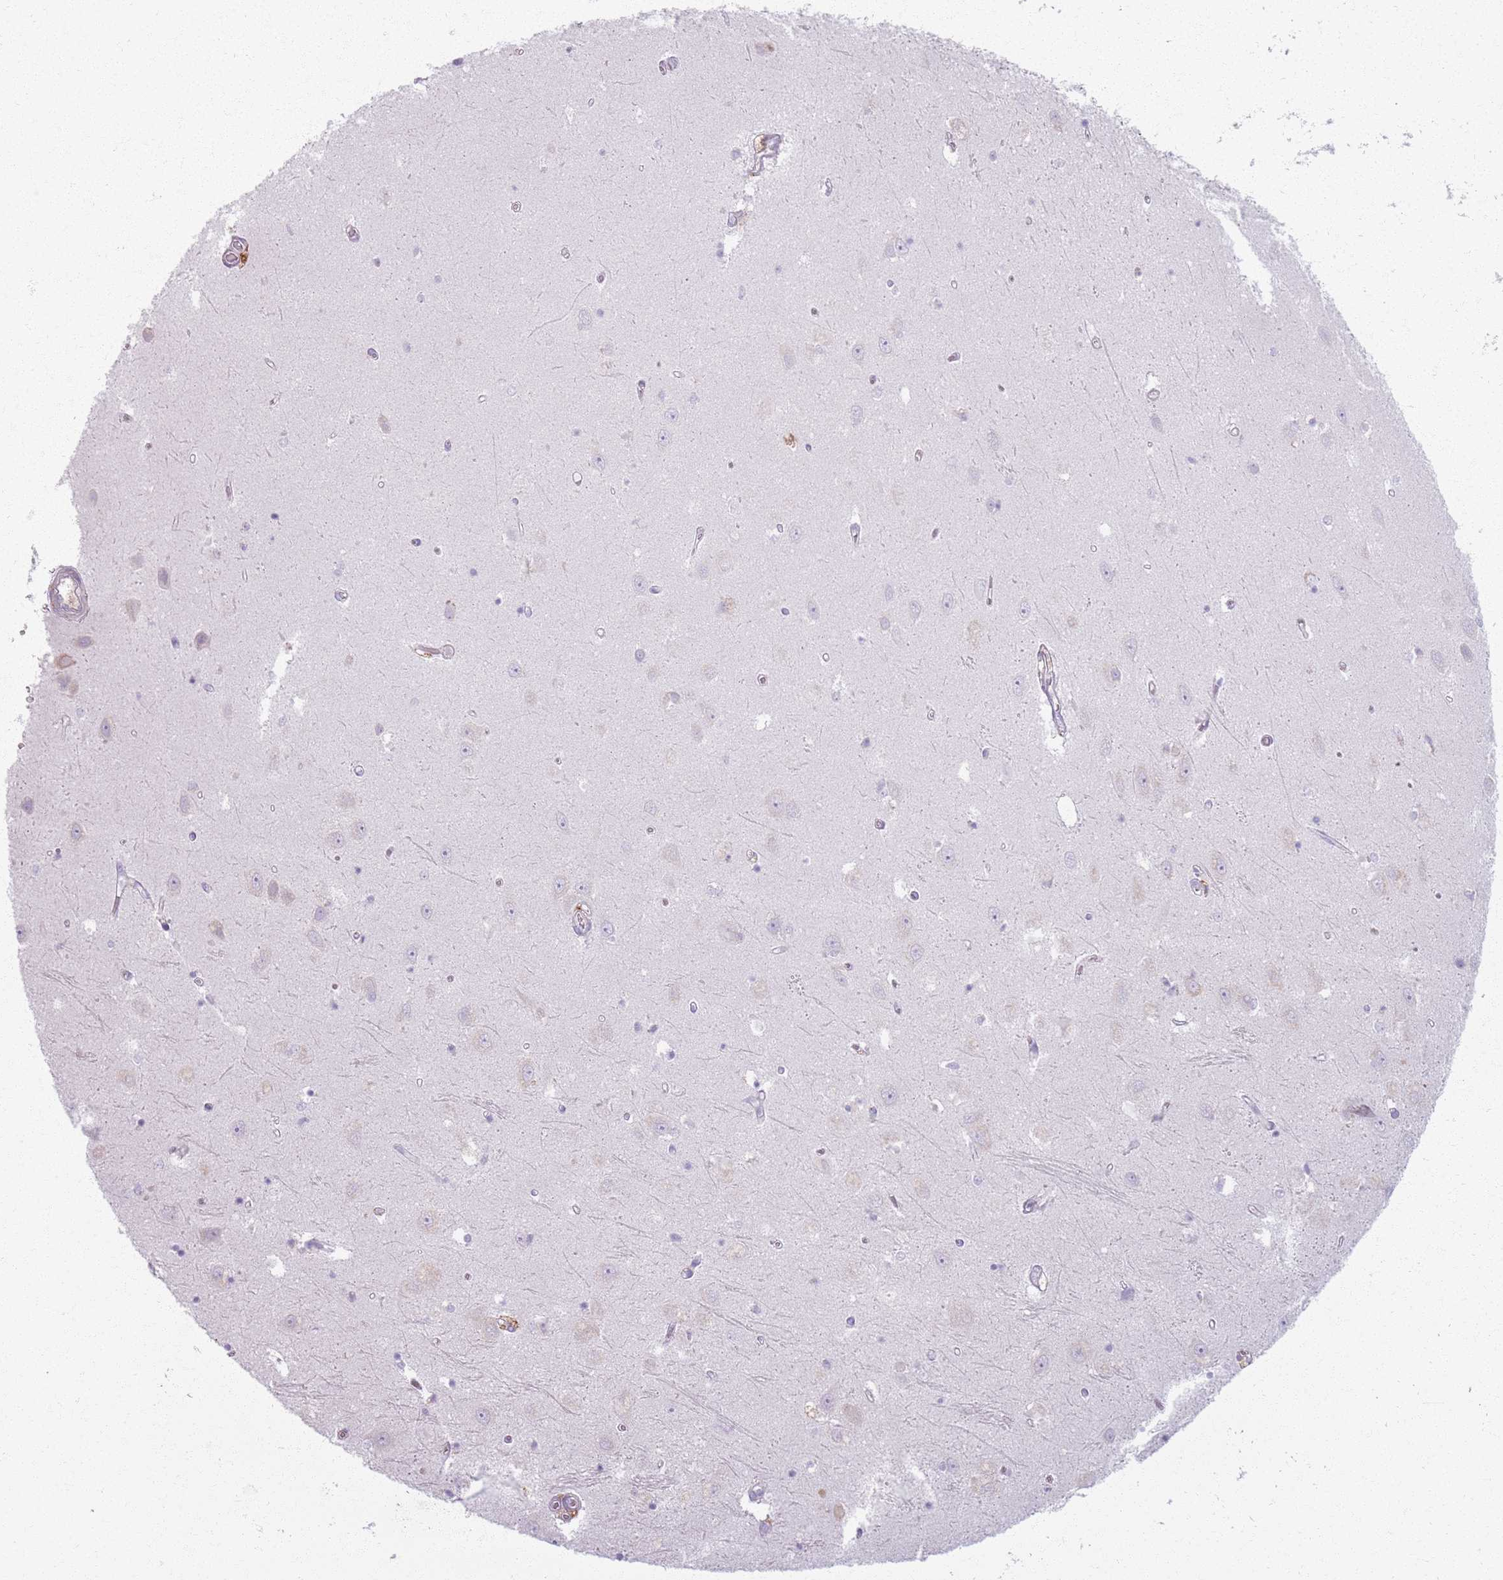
{"staining": {"intensity": "negative", "quantity": "none", "location": "none"}, "tissue": "hippocampus", "cell_type": "Glial cells", "image_type": "normal", "snomed": [{"axis": "morphology", "description": "Normal tissue, NOS"}, {"axis": "topography", "description": "Hippocampus"}], "caption": "Immunohistochemistry micrograph of normal hippocampus stained for a protein (brown), which exhibits no expression in glial cells.", "gene": "COLGALT1", "patient": {"sex": "female", "age": 64}}